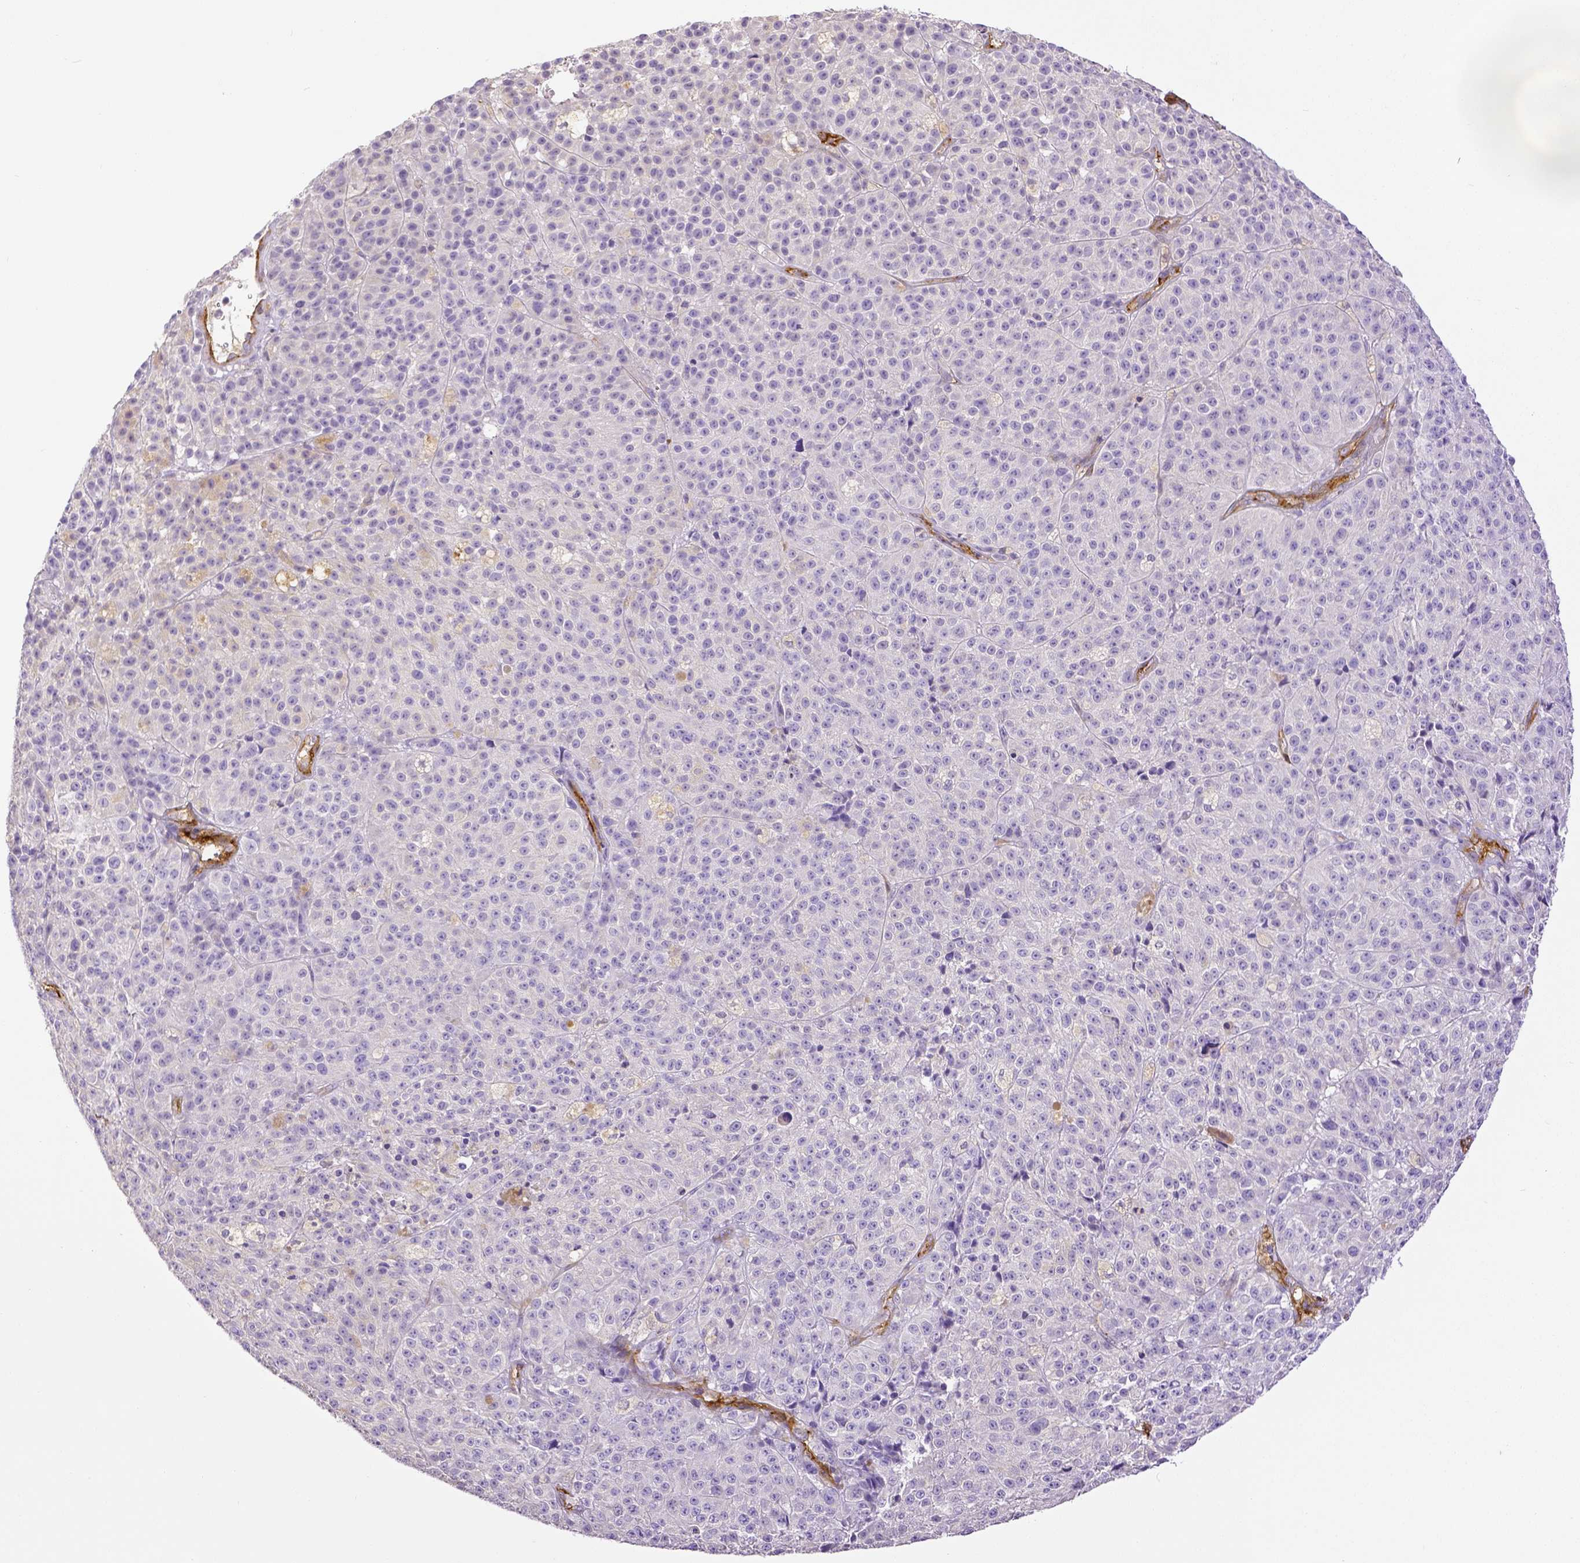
{"staining": {"intensity": "negative", "quantity": "none", "location": "none"}, "tissue": "melanoma", "cell_type": "Tumor cells", "image_type": "cancer", "snomed": [{"axis": "morphology", "description": "Malignant melanoma, NOS"}, {"axis": "topography", "description": "Skin"}], "caption": "Immunohistochemistry of human melanoma displays no positivity in tumor cells.", "gene": "THY1", "patient": {"sex": "female", "age": 58}}